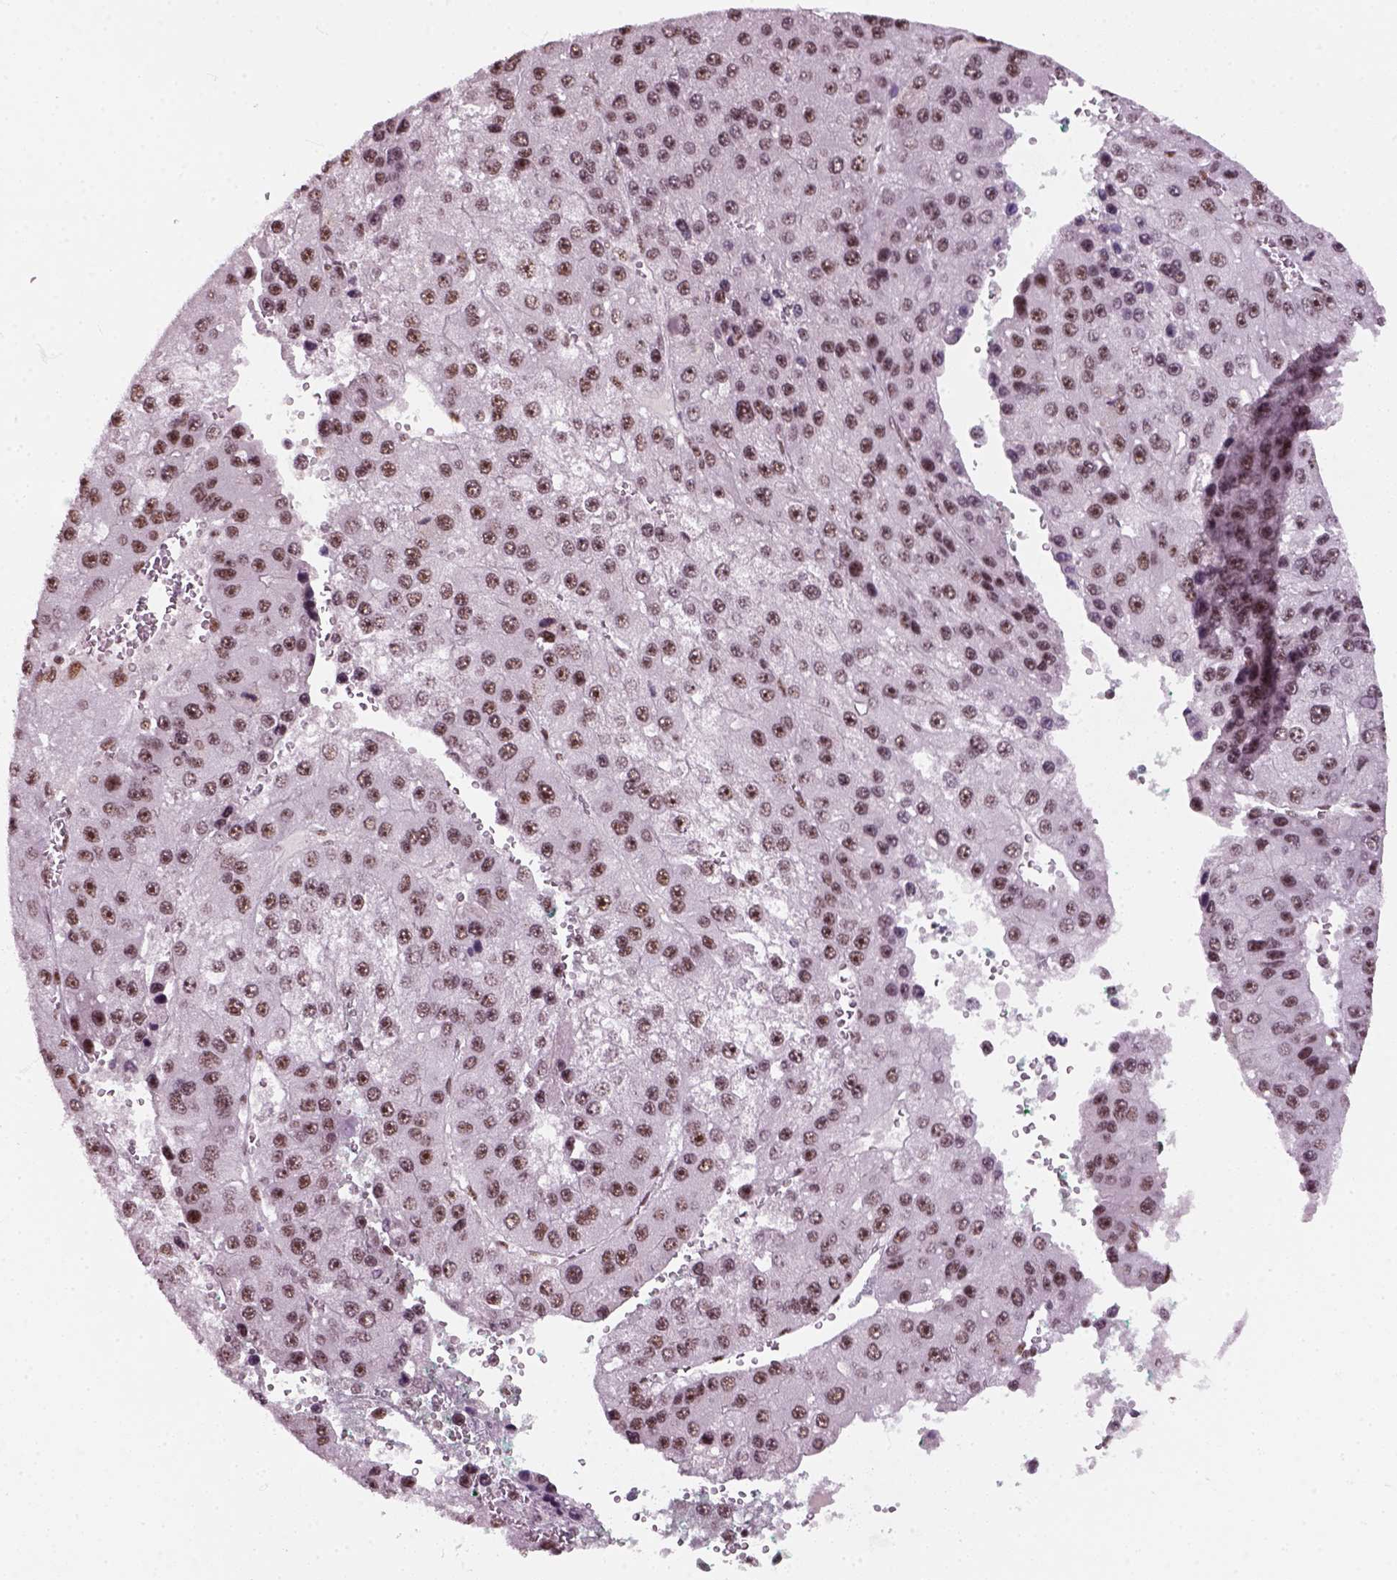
{"staining": {"intensity": "moderate", "quantity": ">75%", "location": "nuclear"}, "tissue": "liver cancer", "cell_type": "Tumor cells", "image_type": "cancer", "snomed": [{"axis": "morphology", "description": "Carcinoma, Hepatocellular, NOS"}, {"axis": "topography", "description": "Liver"}], "caption": "The micrograph exhibits immunohistochemical staining of hepatocellular carcinoma (liver). There is moderate nuclear positivity is appreciated in approximately >75% of tumor cells.", "gene": "GTF2F1", "patient": {"sex": "female", "age": 73}}